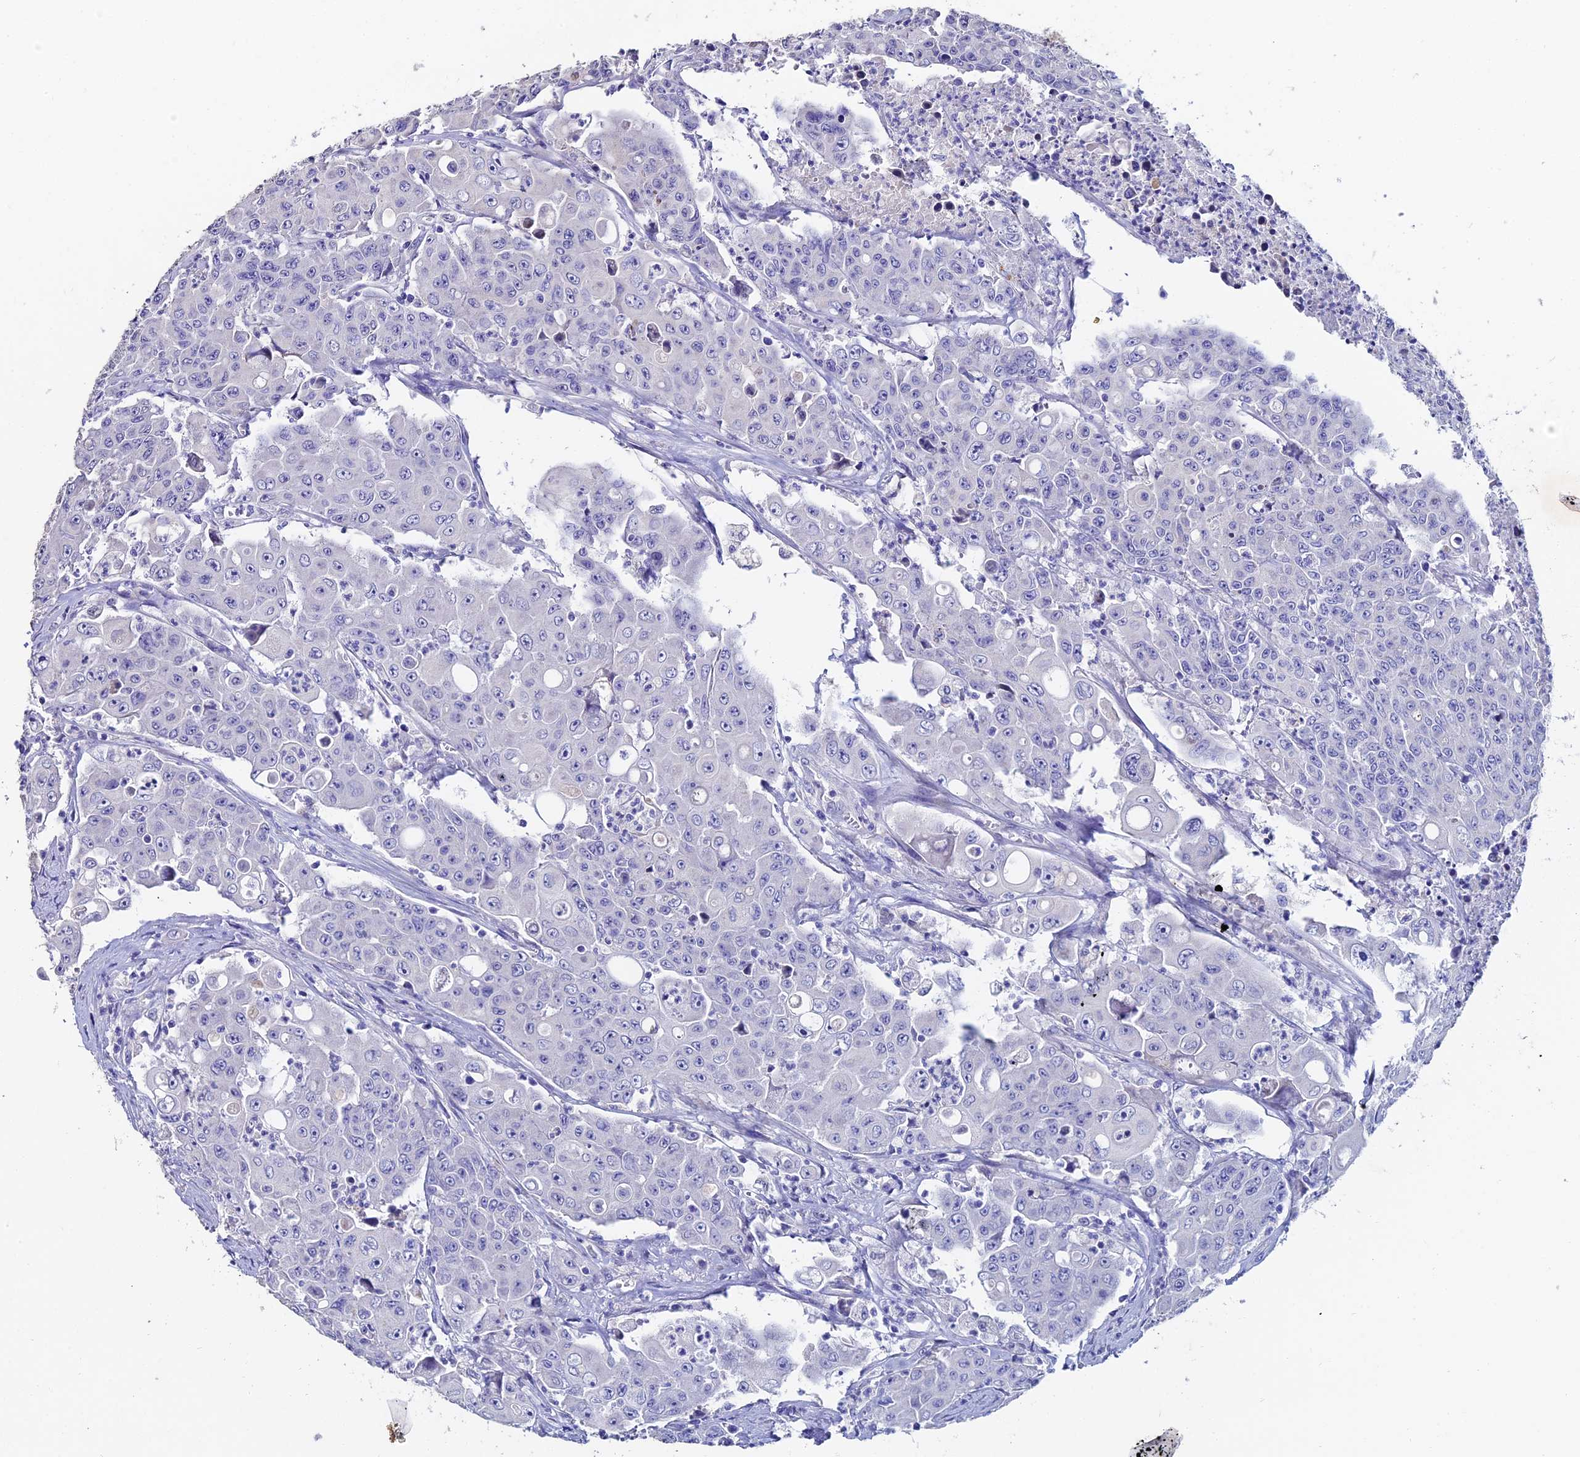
{"staining": {"intensity": "negative", "quantity": "none", "location": "none"}, "tissue": "colorectal cancer", "cell_type": "Tumor cells", "image_type": "cancer", "snomed": [{"axis": "morphology", "description": "Adenocarcinoma, NOS"}, {"axis": "topography", "description": "Colon"}], "caption": "A micrograph of human adenocarcinoma (colorectal) is negative for staining in tumor cells.", "gene": "ESRRG", "patient": {"sex": "male", "age": 51}}